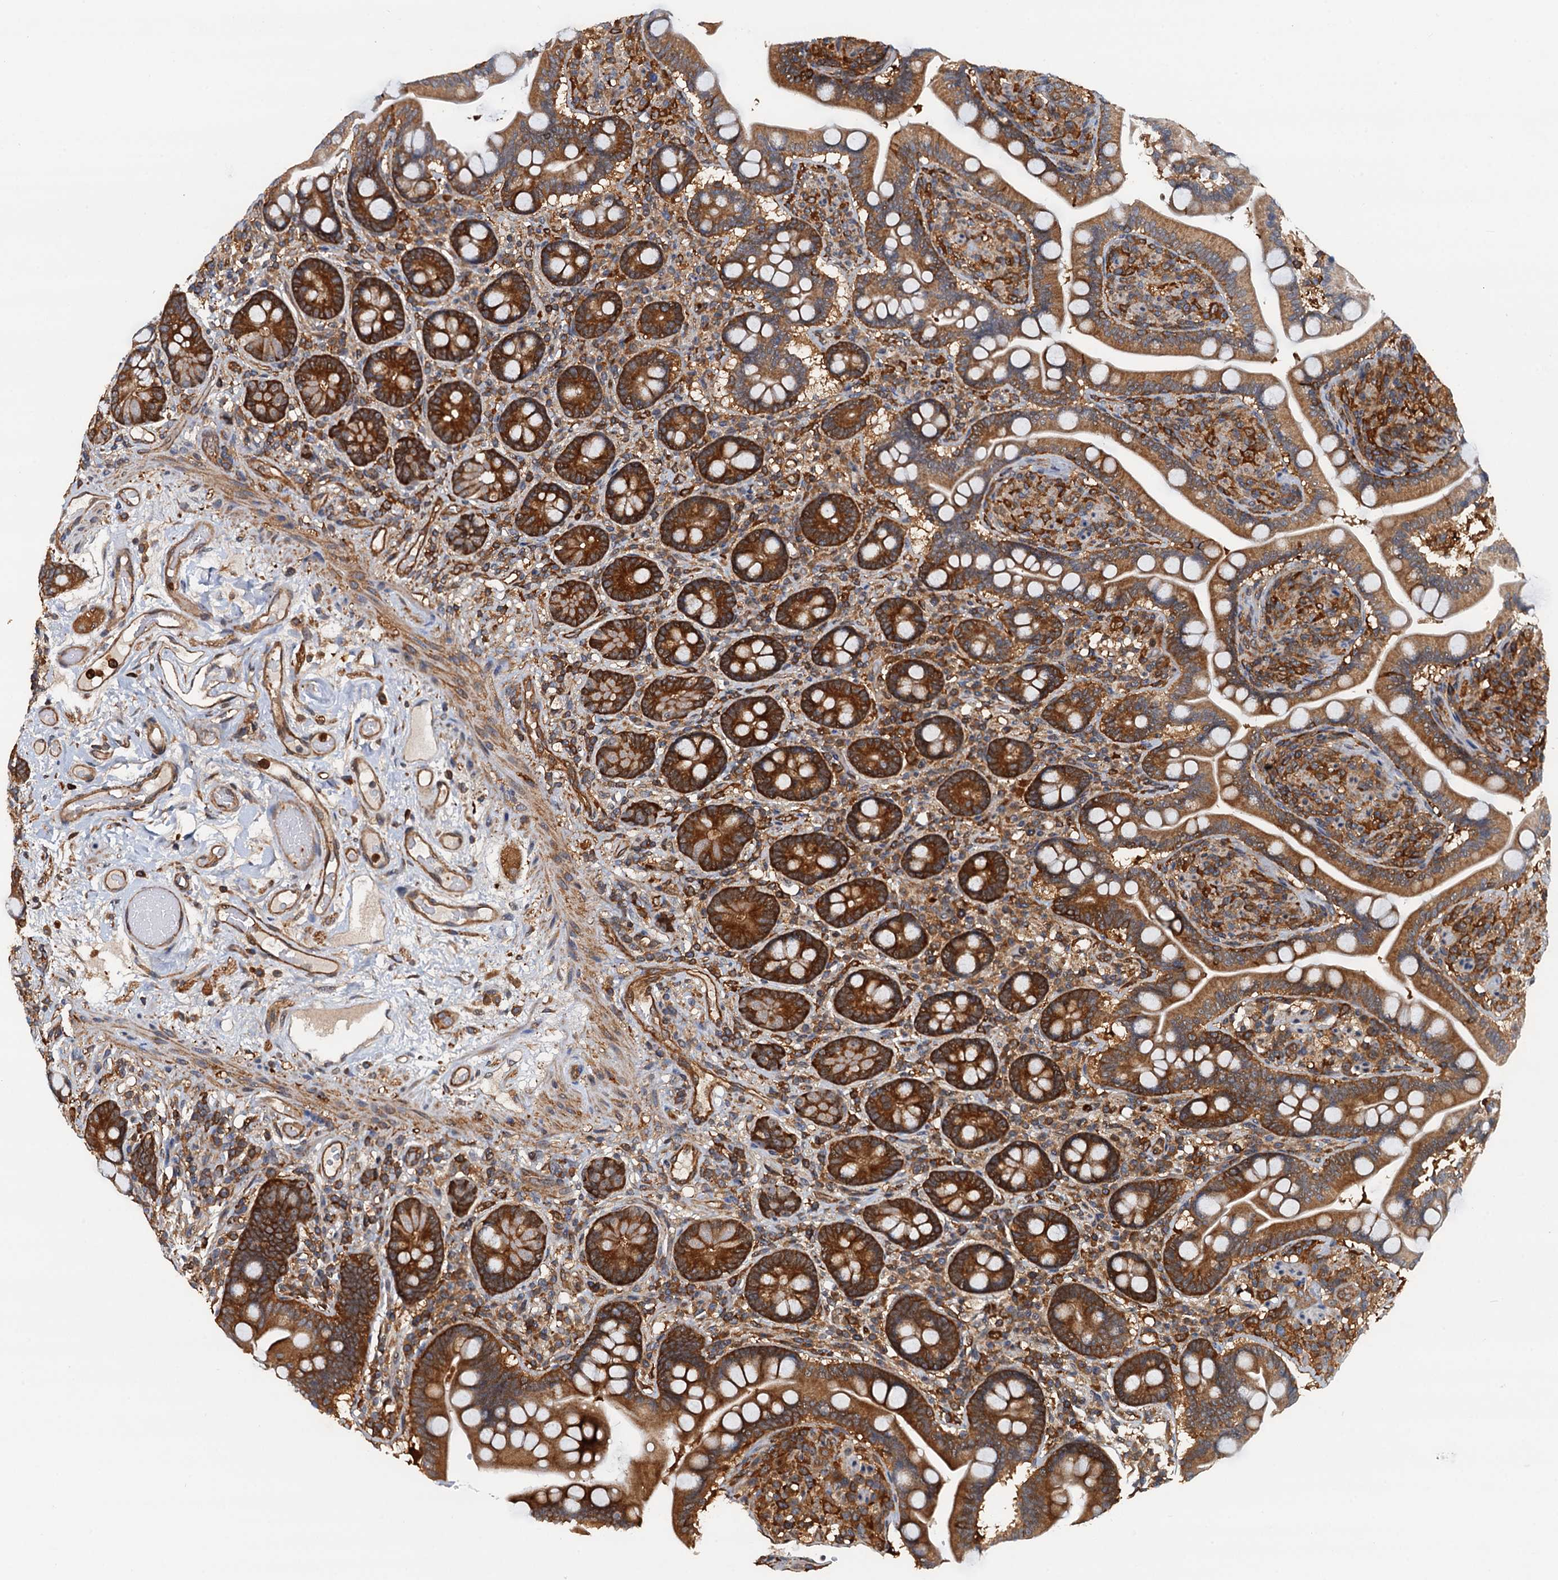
{"staining": {"intensity": "strong", "quantity": "25%-75%", "location": "cytoplasmic/membranous"}, "tissue": "small intestine", "cell_type": "Glandular cells", "image_type": "normal", "snomed": [{"axis": "morphology", "description": "Normal tissue, NOS"}, {"axis": "topography", "description": "Small intestine"}], "caption": "Protein positivity by IHC displays strong cytoplasmic/membranous positivity in about 25%-75% of glandular cells in benign small intestine.", "gene": "USP6NL", "patient": {"sex": "female", "age": 64}}